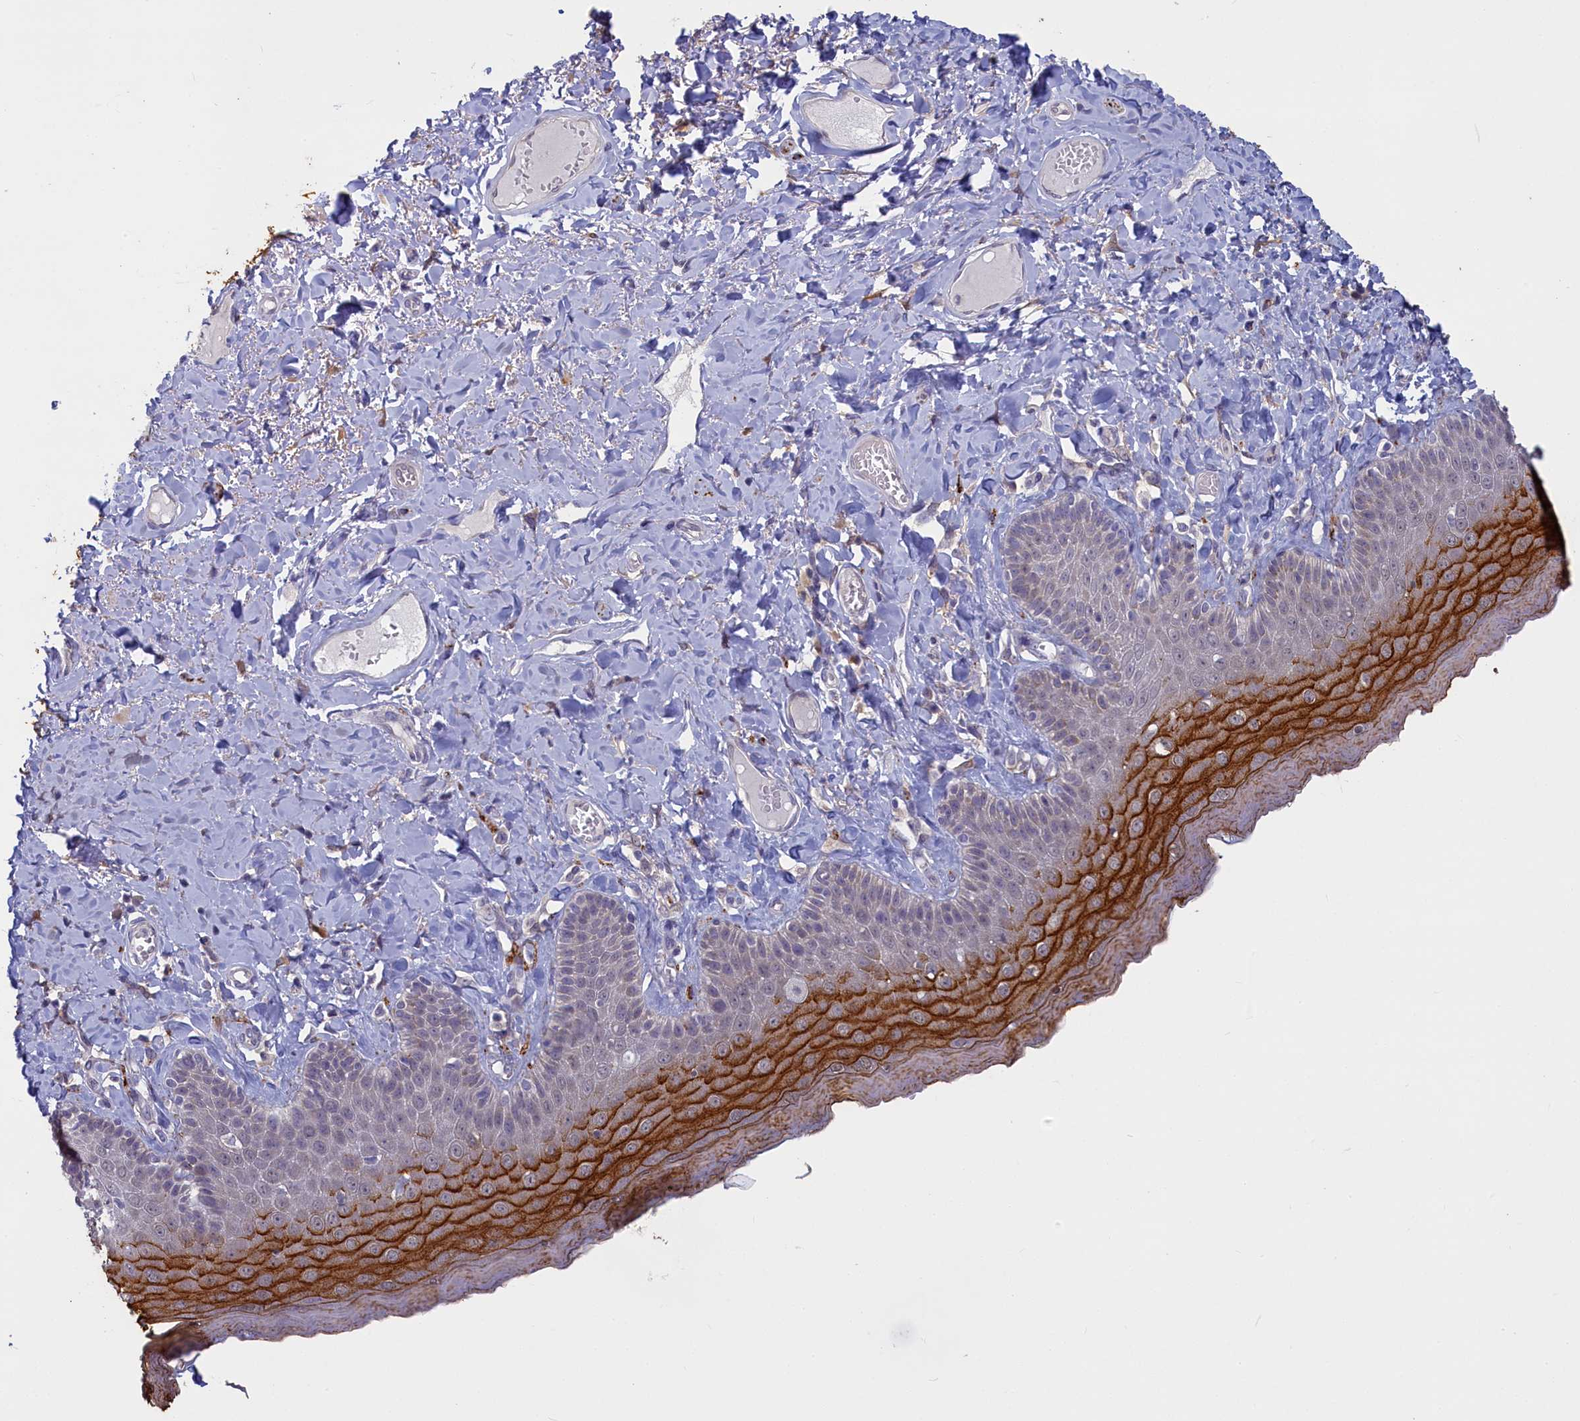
{"staining": {"intensity": "strong", "quantity": "<25%", "location": "cytoplasmic/membranous"}, "tissue": "skin", "cell_type": "Epidermal cells", "image_type": "normal", "snomed": [{"axis": "morphology", "description": "Normal tissue, NOS"}, {"axis": "topography", "description": "Anal"}], "caption": "Protein expression analysis of unremarkable human skin reveals strong cytoplasmic/membranous staining in about <25% of epidermal cells. Immunohistochemistry (ihc) stains the protein in brown and the nuclei are stained blue.", "gene": "UCHL3", "patient": {"sex": "male", "age": 69}}